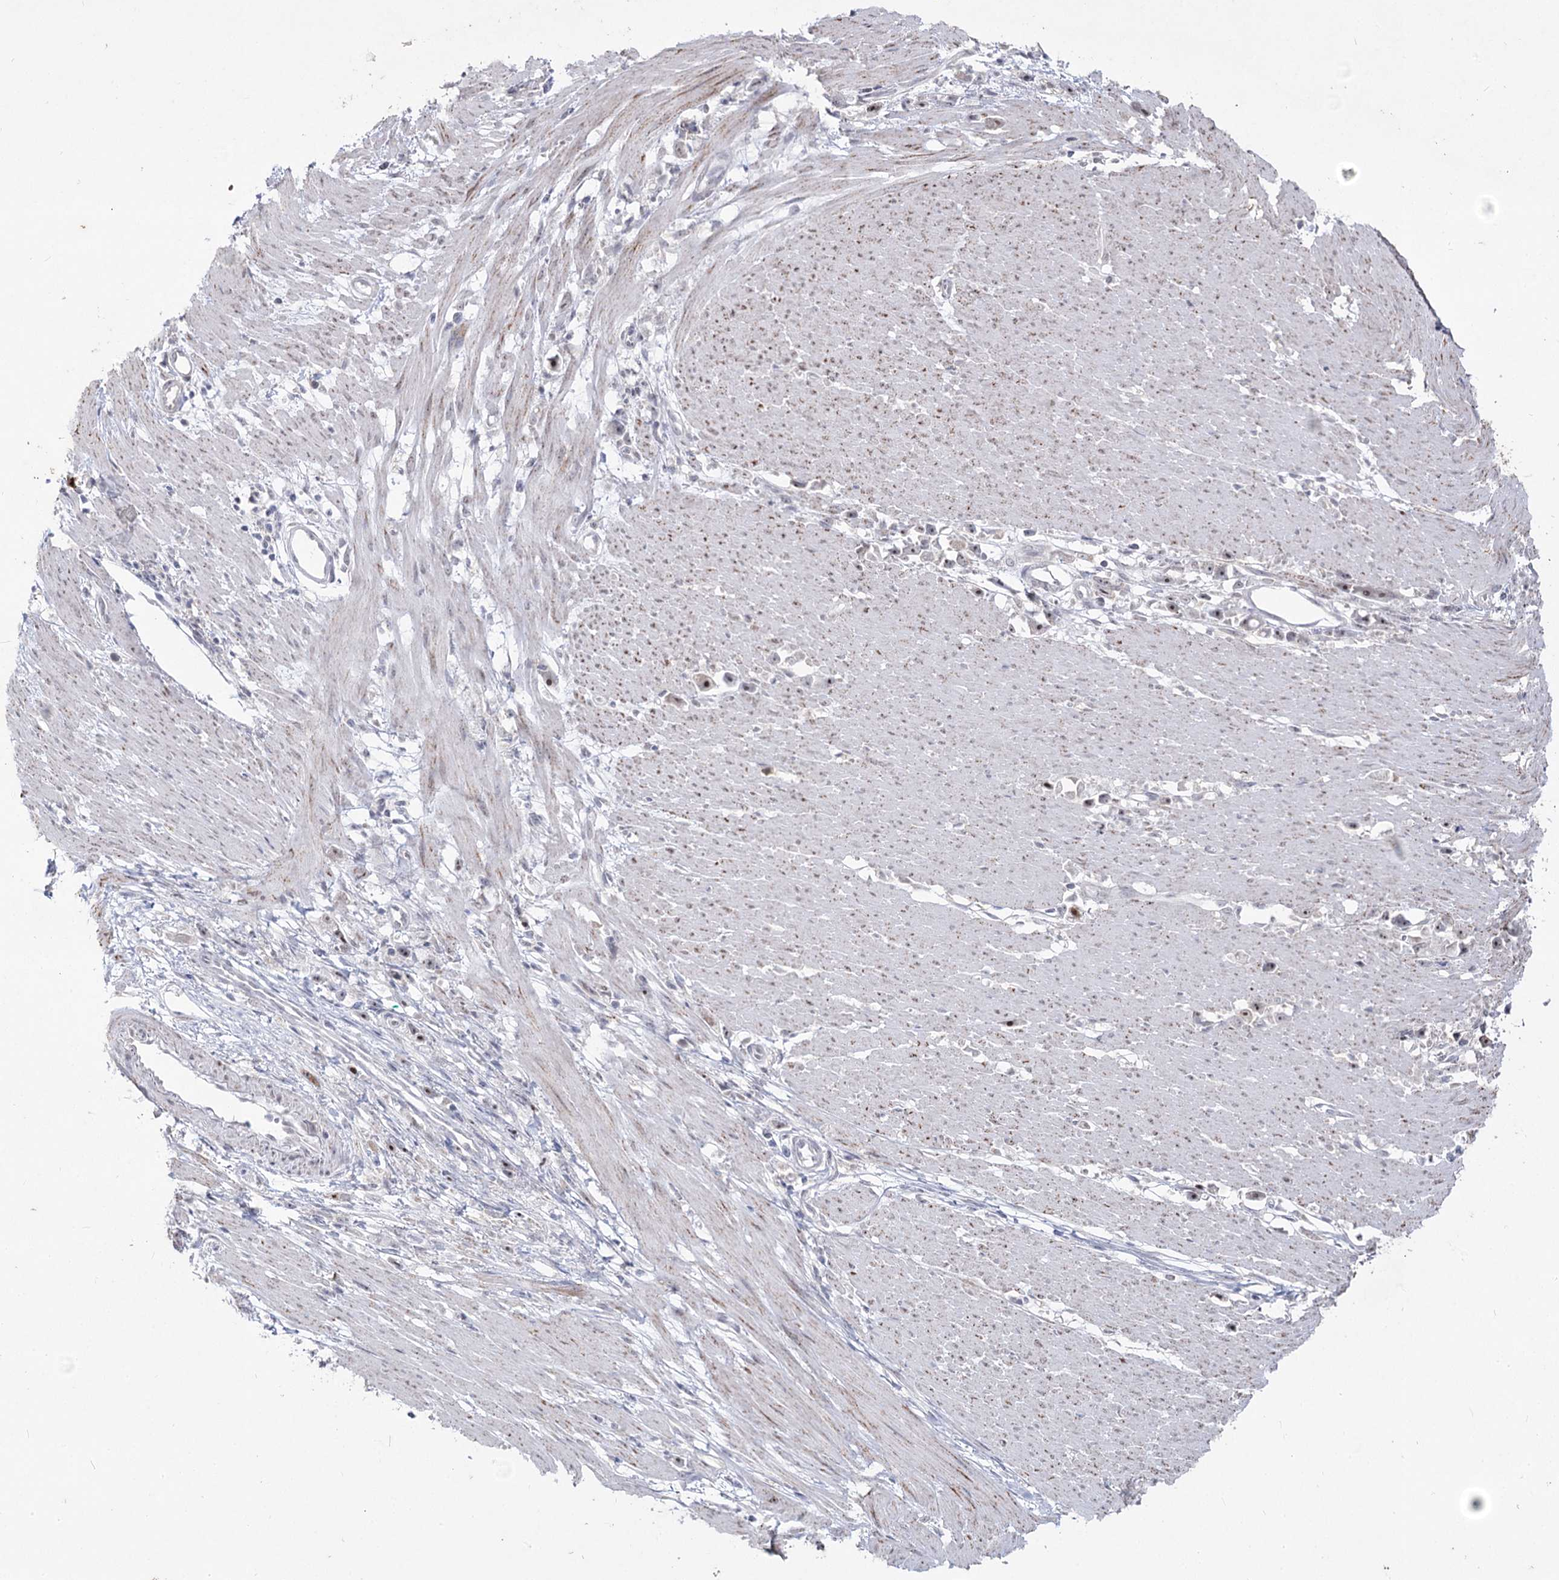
{"staining": {"intensity": "moderate", "quantity": ">75%", "location": "nuclear"}, "tissue": "stomach cancer", "cell_type": "Tumor cells", "image_type": "cancer", "snomed": [{"axis": "morphology", "description": "Adenocarcinoma, NOS"}, {"axis": "topography", "description": "Stomach"}], "caption": "IHC micrograph of neoplastic tissue: human stomach cancer (adenocarcinoma) stained using immunohistochemistry (IHC) reveals medium levels of moderate protein expression localized specifically in the nuclear of tumor cells, appearing as a nuclear brown color.", "gene": "DDX50", "patient": {"sex": "female", "age": 59}}